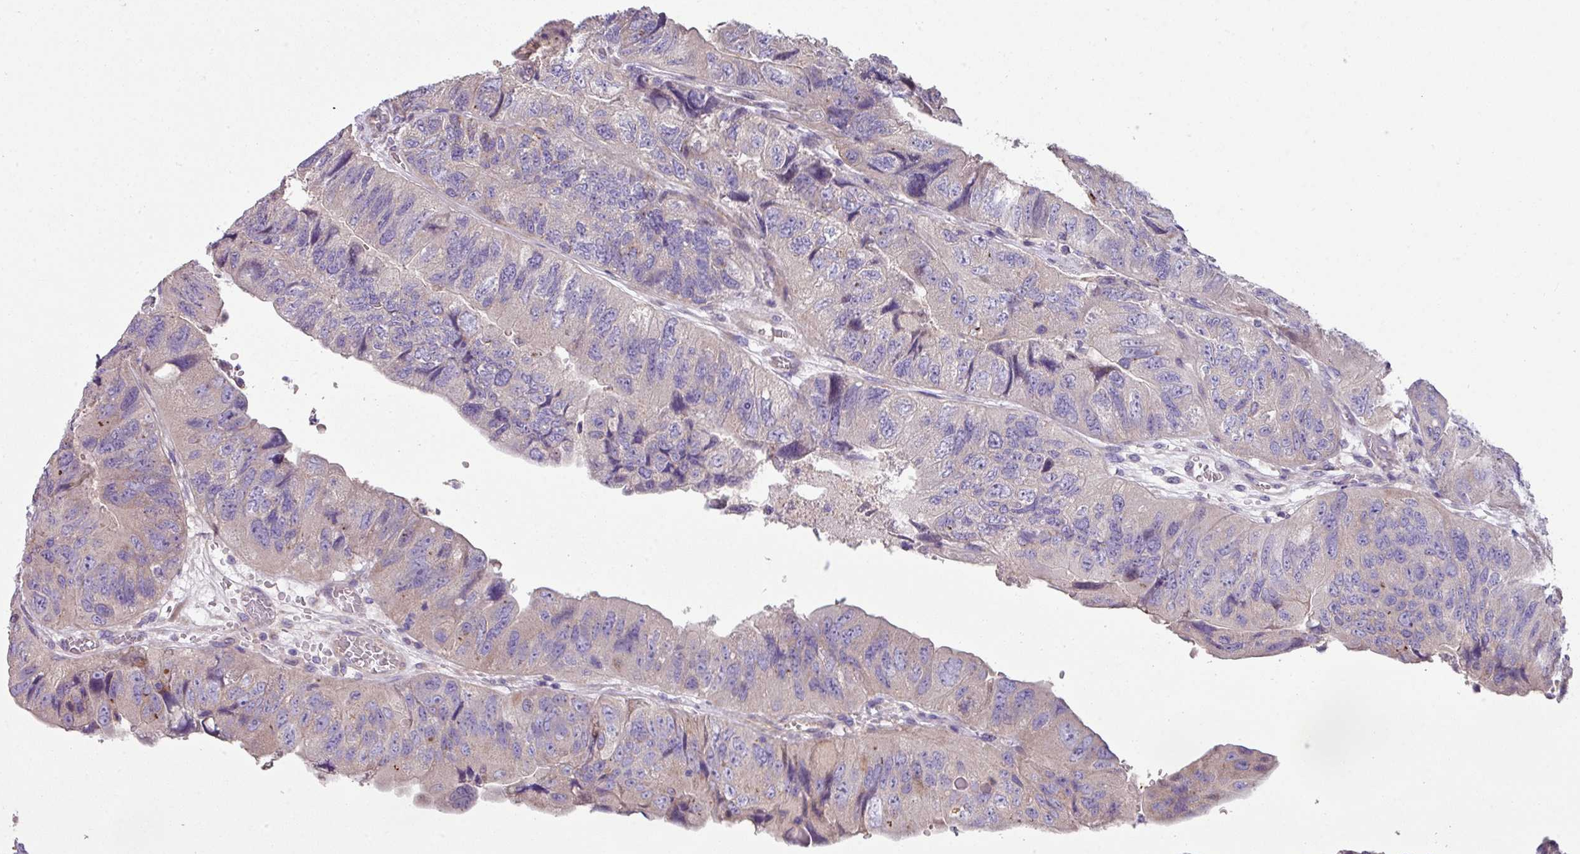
{"staining": {"intensity": "negative", "quantity": "none", "location": "none"}, "tissue": "colorectal cancer", "cell_type": "Tumor cells", "image_type": "cancer", "snomed": [{"axis": "morphology", "description": "Adenocarcinoma, NOS"}, {"axis": "topography", "description": "Rectum"}], "caption": "Protein analysis of colorectal adenocarcinoma displays no significant positivity in tumor cells.", "gene": "LRRC9", "patient": {"sex": "male", "age": 63}}